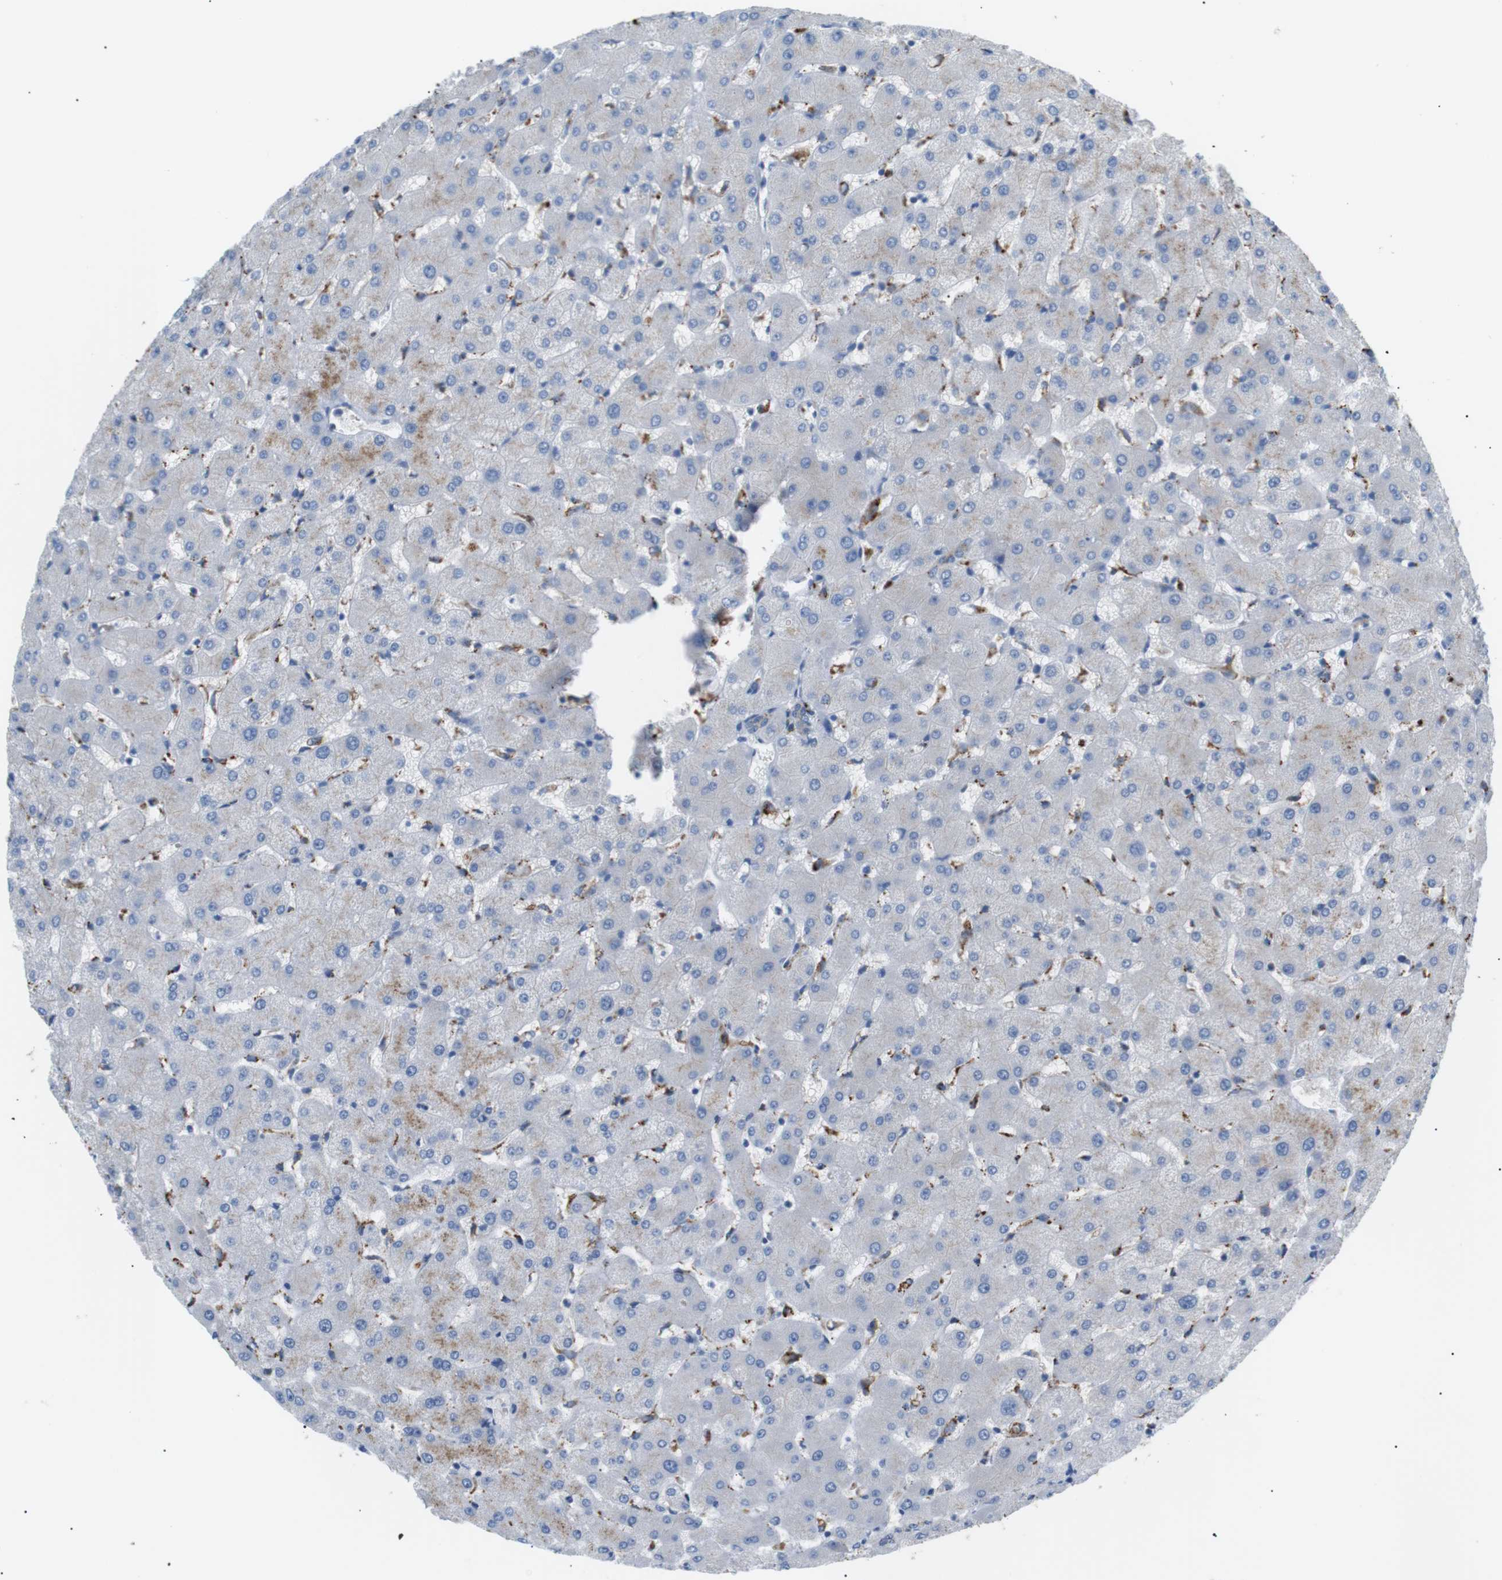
{"staining": {"intensity": "negative", "quantity": "none", "location": "none"}, "tissue": "liver", "cell_type": "Cholangiocytes", "image_type": "normal", "snomed": [{"axis": "morphology", "description": "Normal tissue, NOS"}, {"axis": "topography", "description": "Liver"}], "caption": "Human liver stained for a protein using IHC demonstrates no positivity in cholangiocytes.", "gene": "B4GALNT2", "patient": {"sex": "female", "age": 63}}